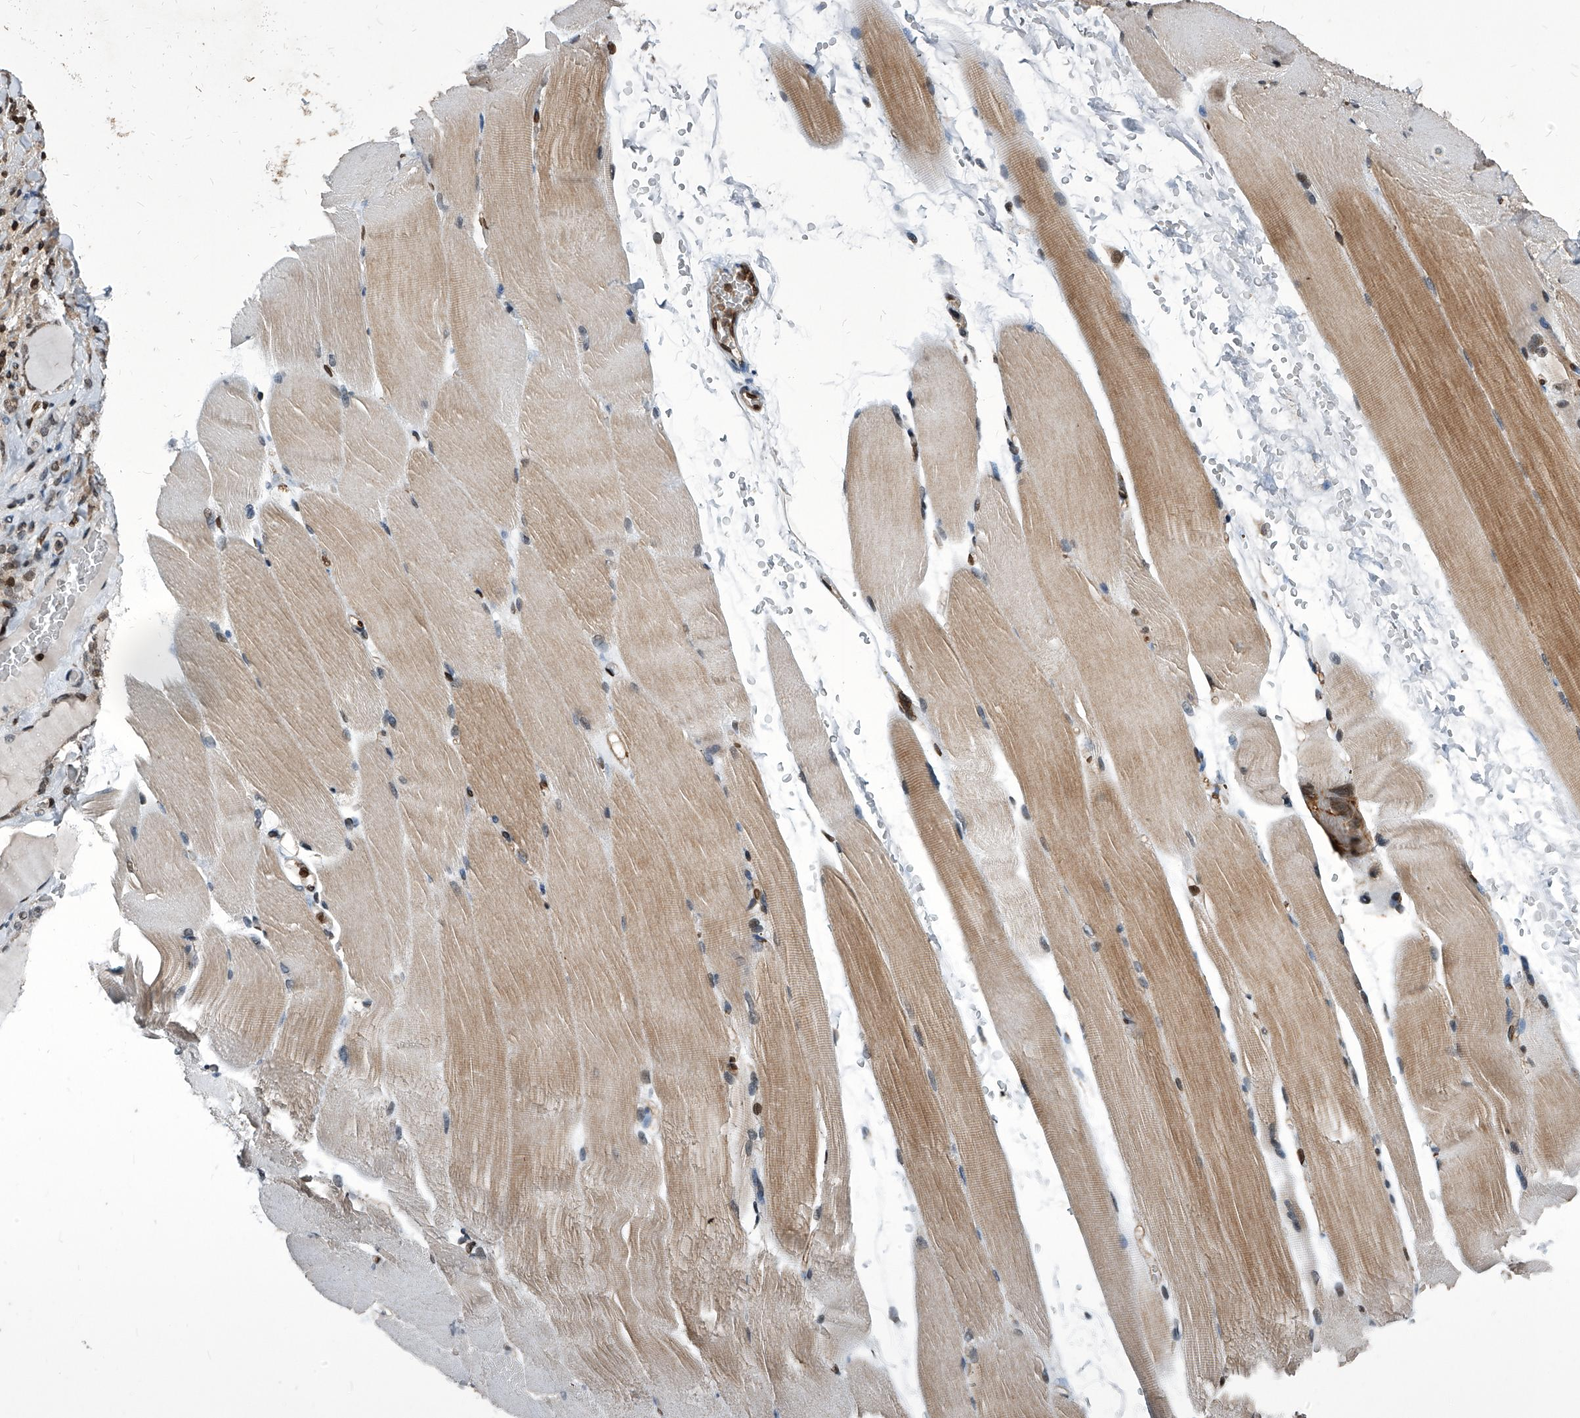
{"staining": {"intensity": "moderate", "quantity": "25%-75%", "location": "cytoplasmic/membranous,nuclear"}, "tissue": "skeletal muscle", "cell_type": "Myocytes", "image_type": "normal", "snomed": [{"axis": "morphology", "description": "Normal tissue, NOS"}, {"axis": "topography", "description": "Skeletal muscle"}, {"axis": "topography", "description": "Parathyroid gland"}], "caption": "This histopathology image demonstrates unremarkable skeletal muscle stained with immunohistochemistry to label a protein in brown. The cytoplasmic/membranous,nuclear of myocytes show moderate positivity for the protein. Nuclei are counter-stained blue.", "gene": "PHF20", "patient": {"sex": "female", "age": 37}}